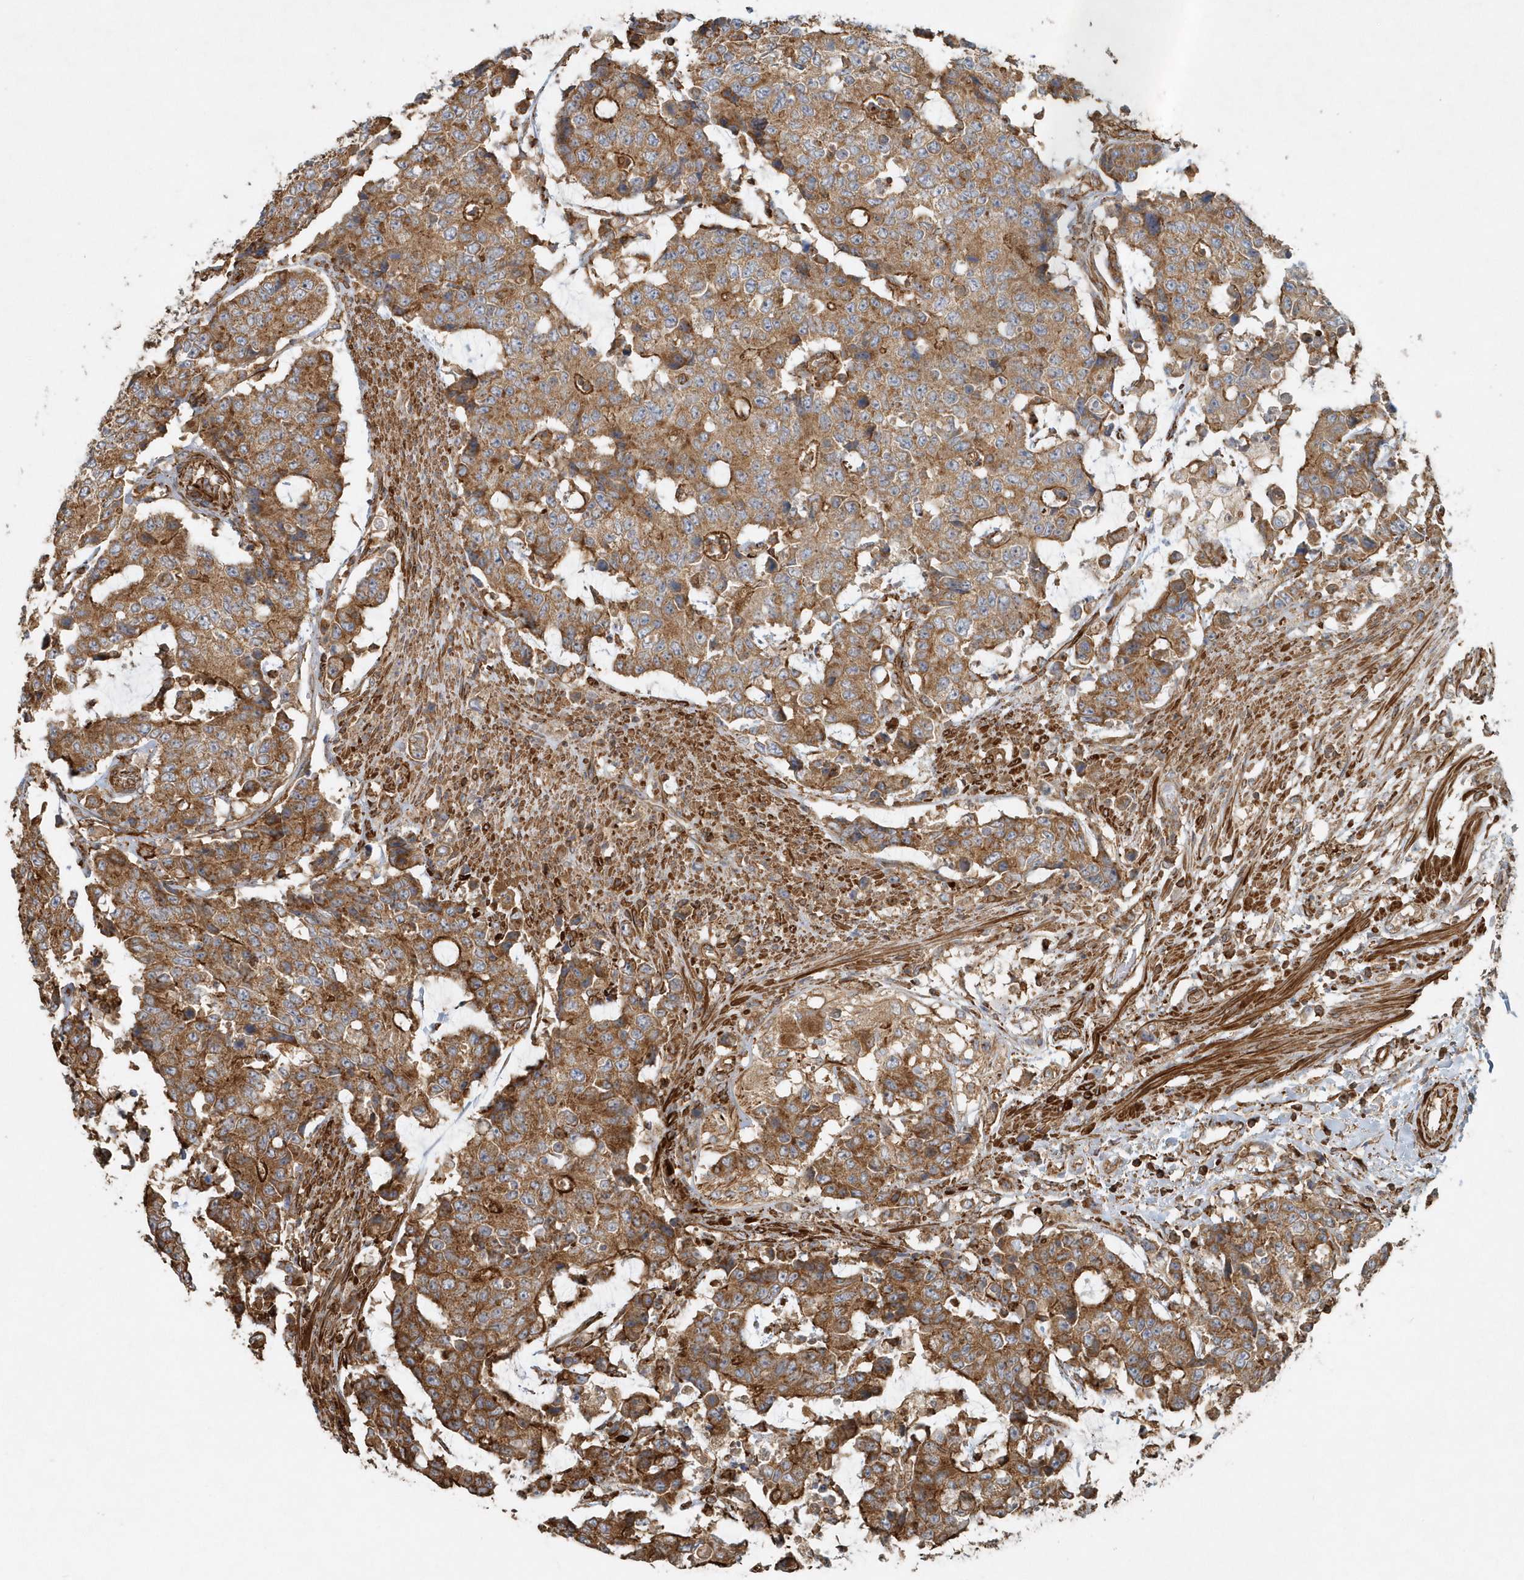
{"staining": {"intensity": "moderate", "quantity": ">75%", "location": "cytoplasmic/membranous"}, "tissue": "colorectal cancer", "cell_type": "Tumor cells", "image_type": "cancer", "snomed": [{"axis": "morphology", "description": "Adenocarcinoma, NOS"}, {"axis": "topography", "description": "Colon"}], "caption": "A brown stain highlights moderate cytoplasmic/membranous positivity of a protein in human colorectal adenocarcinoma tumor cells.", "gene": "MMUT", "patient": {"sex": "female", "age": 86}}